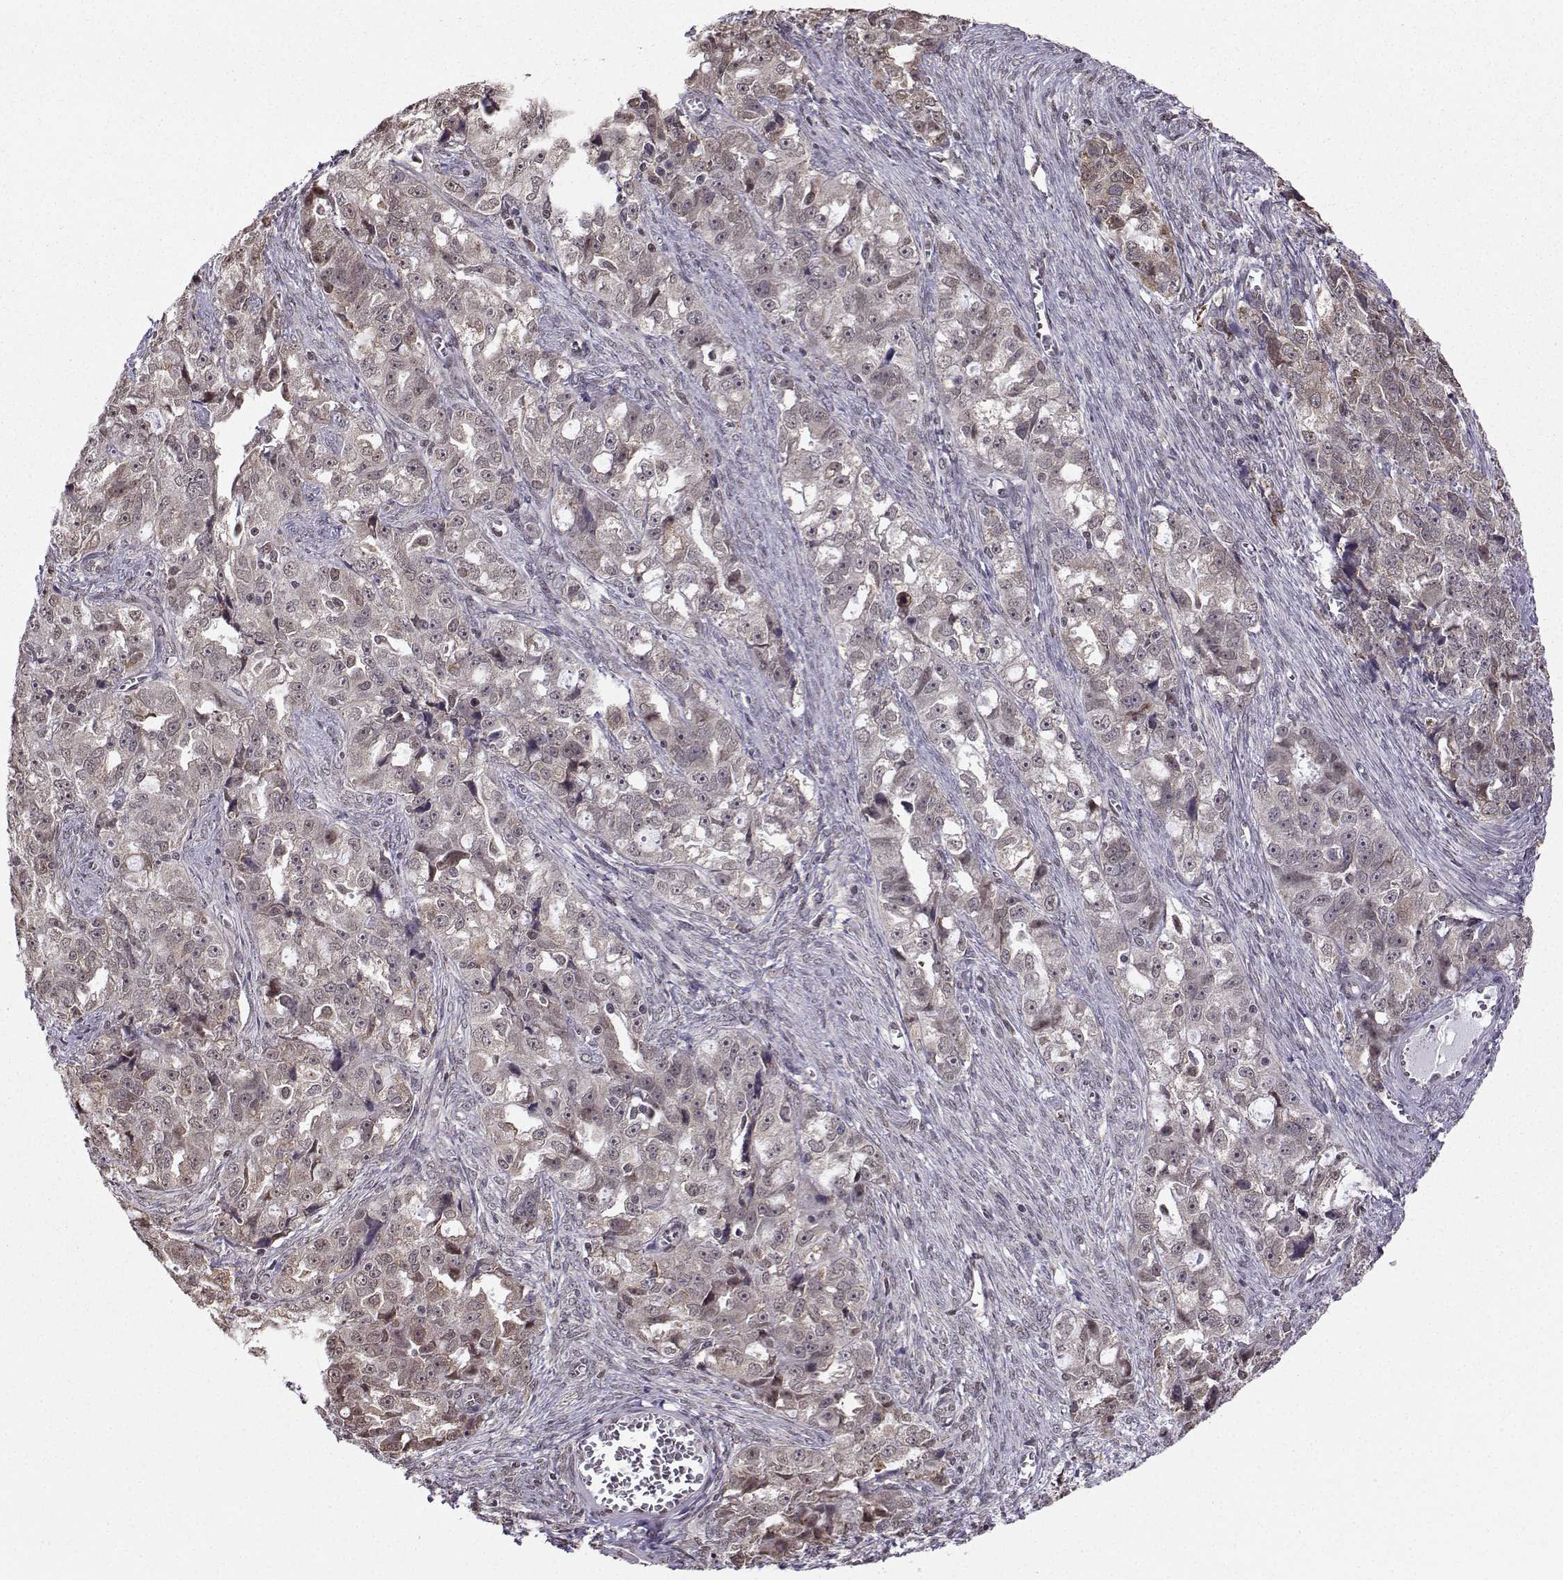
{"staining": {"intensity": "weak", "quantity": "25%-75%", "location": "cytoplasmic/membranous"}, "tissue": "ovarian cancer", "cell_type": "Tumor cells", "image_type": "cancer", "snomed": [{"axis": "morphology", "description": "Cystadenocarcinoma, serous, NOS"}, {"axis": "topography", "description": "Ovary"}], "caption": "A photomicrograph of ovarian cancer stained for a protein shows weak cytoplasmic/membranous brown staining in tumor cells. (IHC, brightfield microscopy, high magnification).", "gene": "EZH1", "patient": {"sex": "female", "age": 51}}